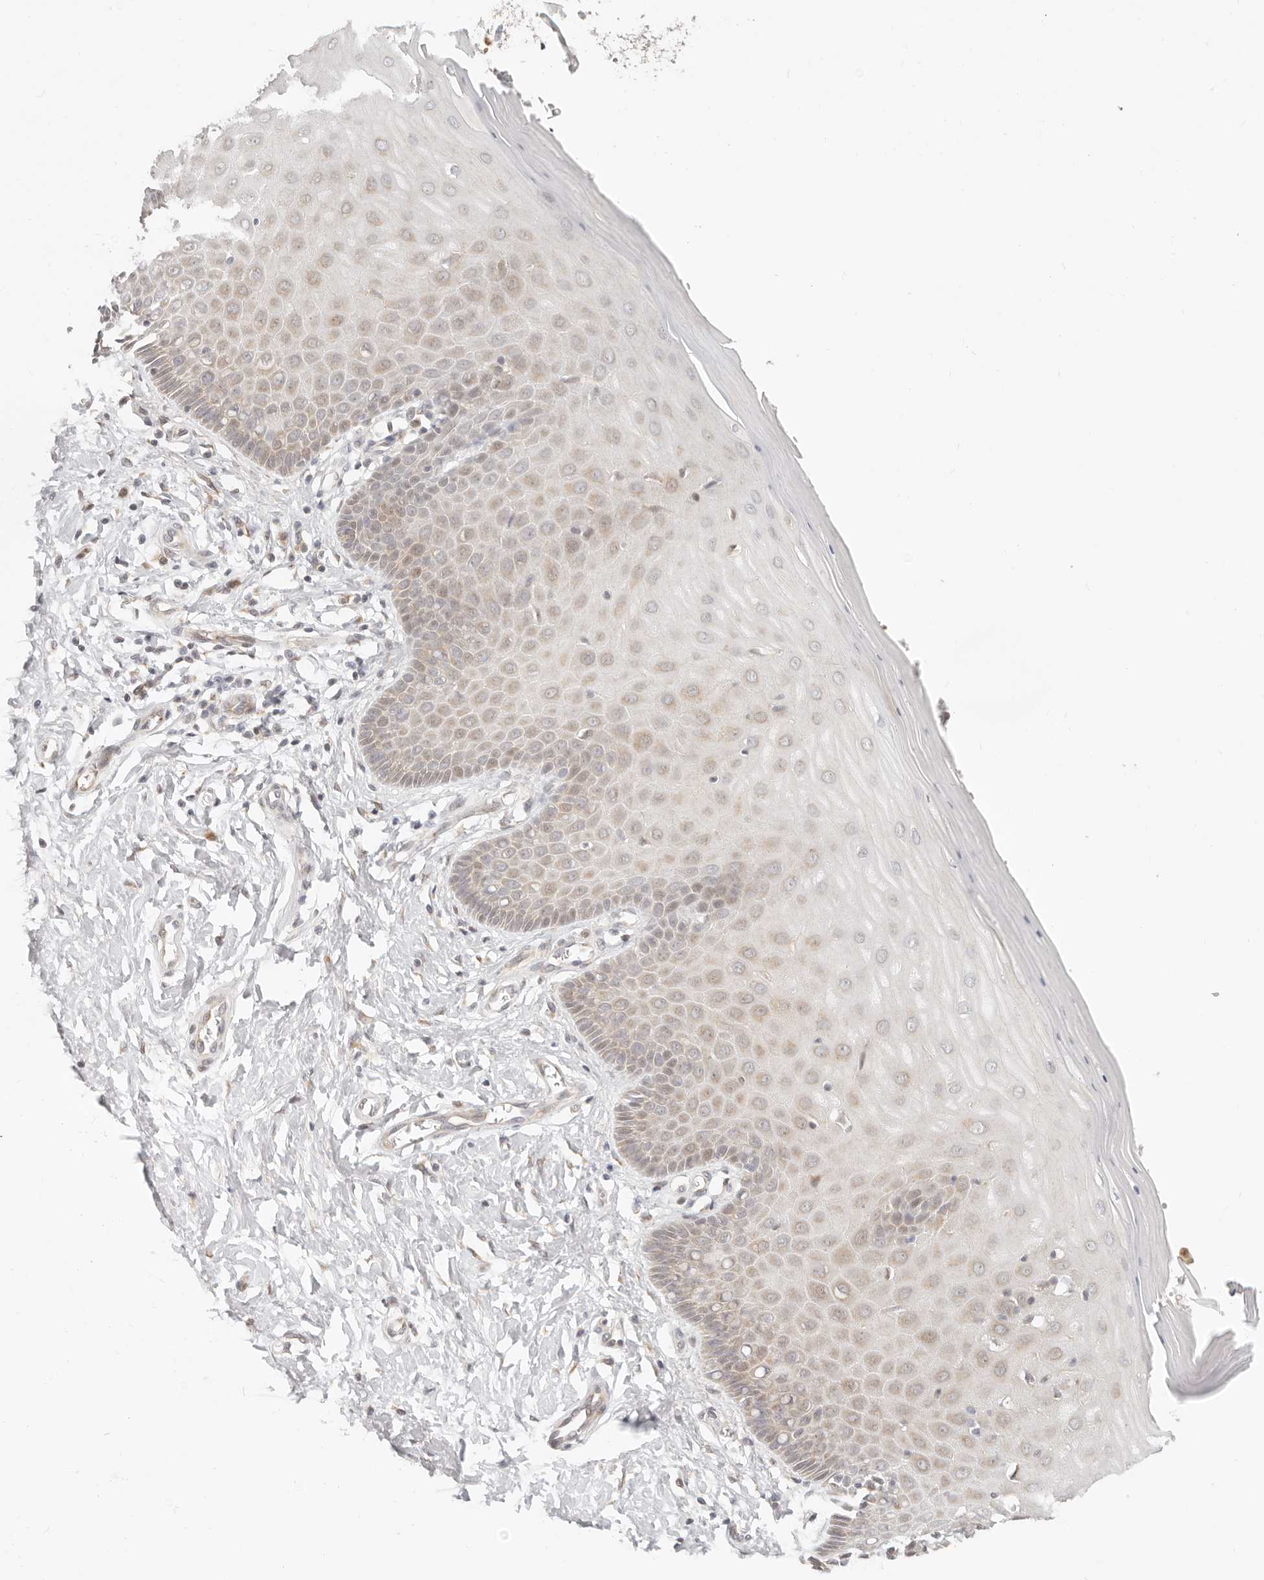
{"staining": {"intensity": "weak", "quantity": ">75%", "location": "cytoplasmic/membranous"}, "tissue": "cervix", "cell_type": "Glandular cells", "image_type": "normal", "snomed": [{"axis": "morphology", "description": "Normal tissue, NOS"}, {"axis": "topography", "description": "Cervix"}], "caption": "Unremarkable cervix reveals weak cytoplasmic/membranous positivity in about >75% of glandular cells, visualized by immunohistochemistry. (Brightfield microscopy of DAB IHC at high magnification).", "gene": "FAM20B", "patient": {"sex": "female", "age": 55}}